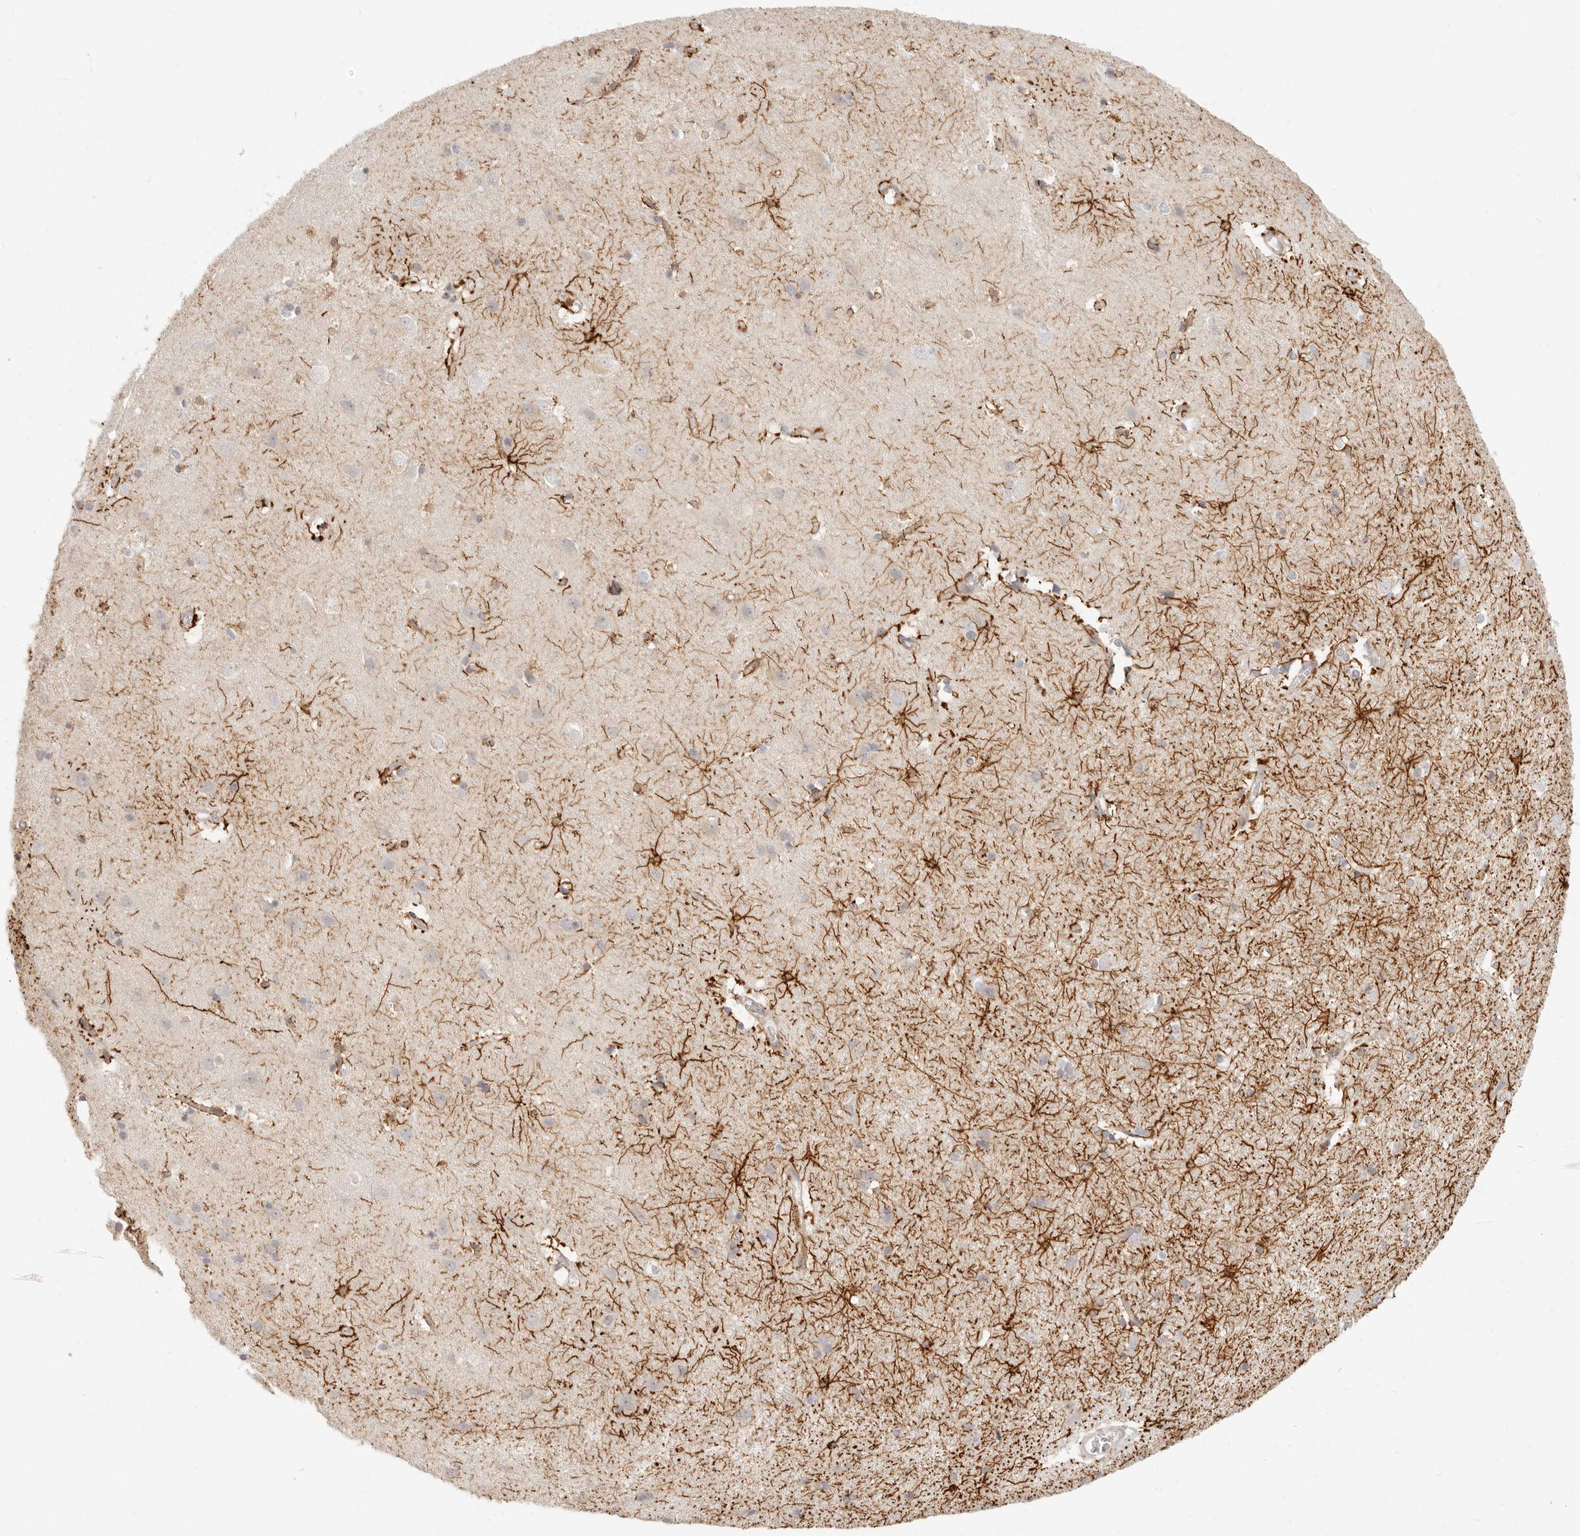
{"staining": {"intensity": "moderate", "quantity": ">75%", "location": "cytoplasmic/membranous"}, "tissue": "cerebral cortex", "cell_type": "Endothelial cells", "image_type": "normal", "snomed": [{"axis": "morphology", "description": "Normal tissue, NOS"}, {"axis": "topography", "description": "Cerebral cortex"}], "caption": "IHC (DAB) staining of unremarkable human cerebral cortex reveals moderate cytoplasmic/membranous protein expression in approximately >75% of endothelial cells.", "gene": "TUFT1", "patient": {"sex": "male", "age": 54}}